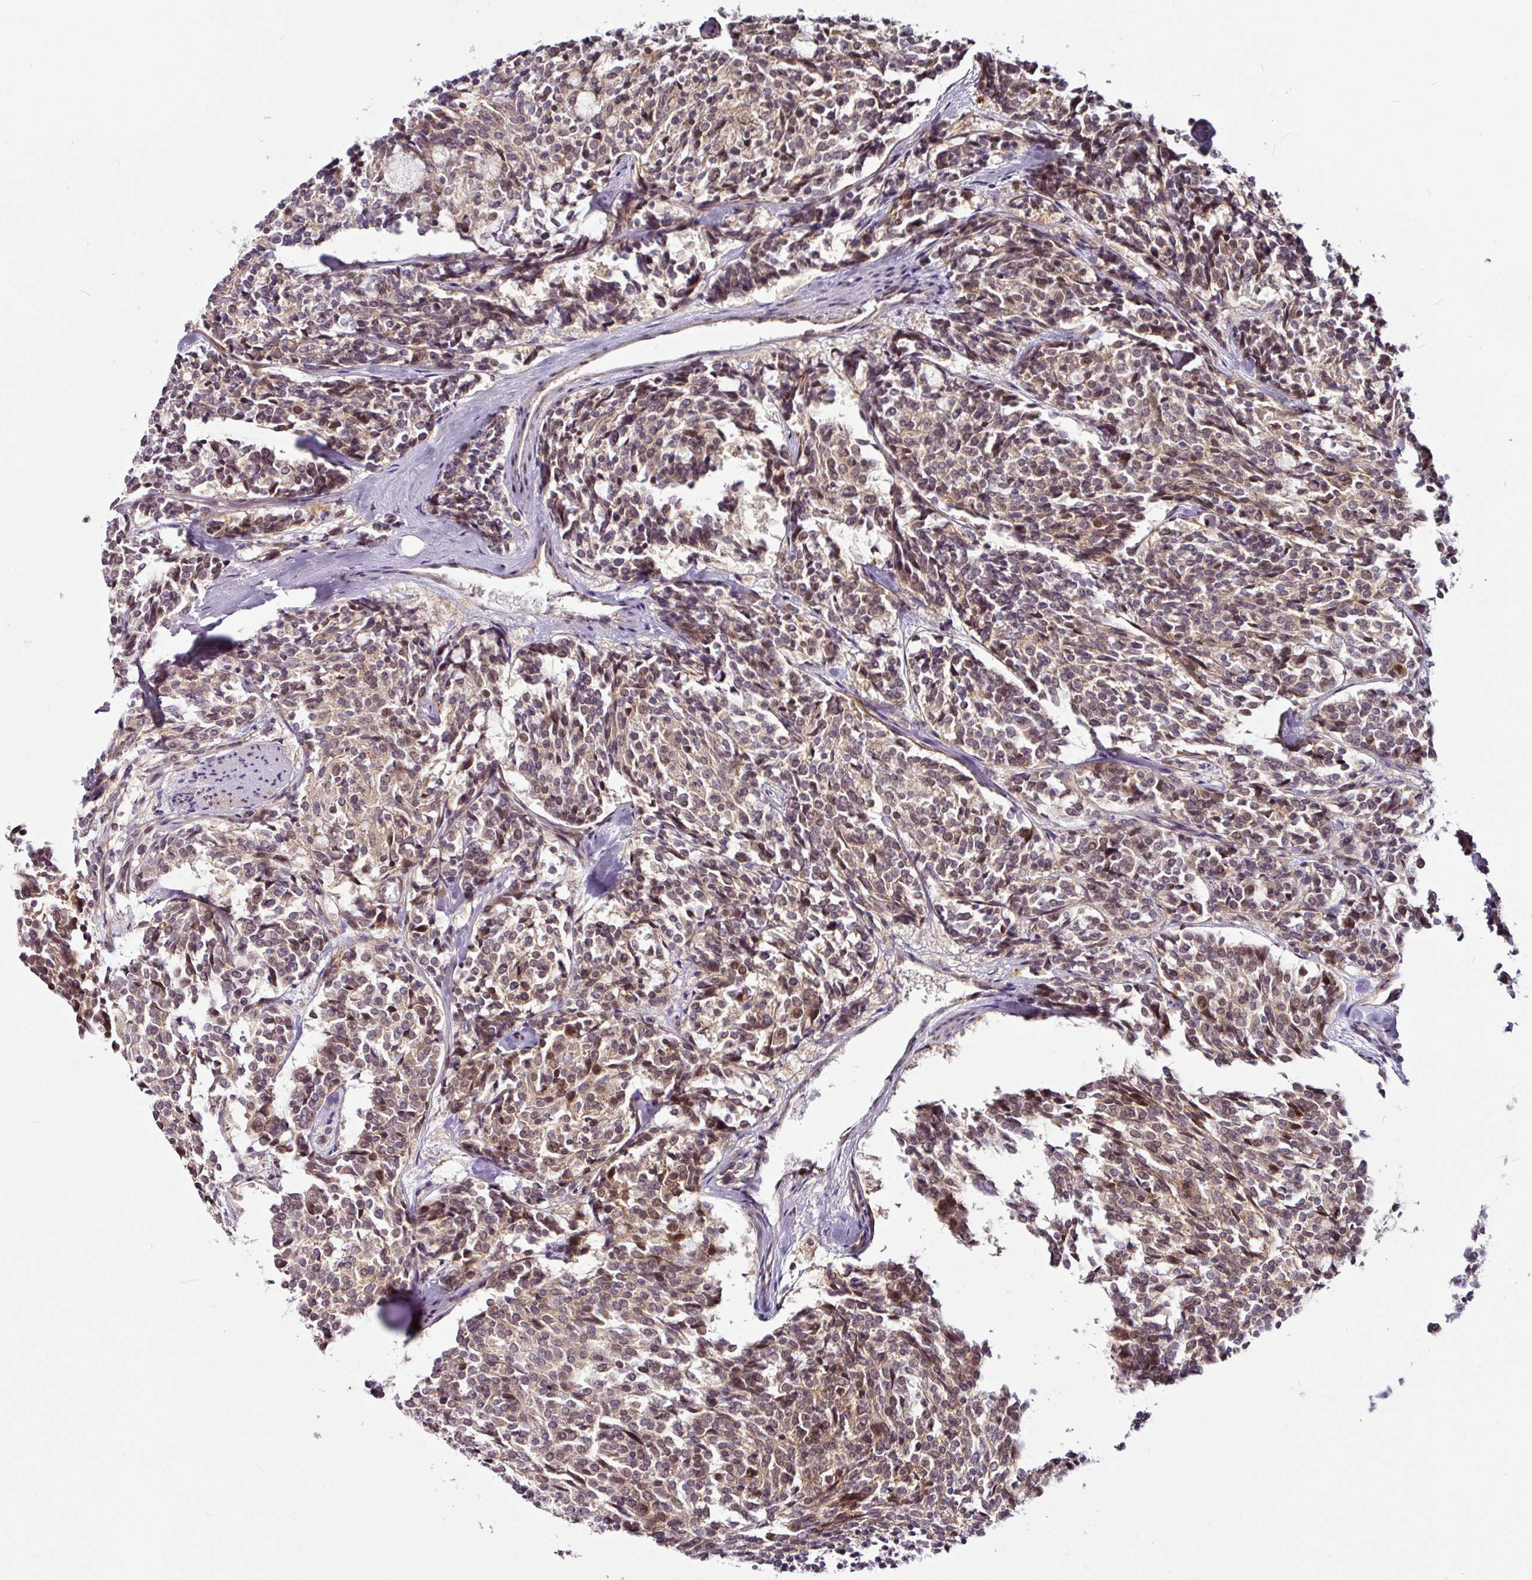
{"staining": {"intensity": "moderate", "quantity": ">75%", "location": "cytoplasmic/membranous,nuclear"}, "tissue": "carcinoid", "cell_type": "Tumor cells", "image_type": "cancer", "snomed": [{"axis": "morphology", "description": "Carcinoid, malignant, NOS"}, {"axis": "topography", "description": "Pancreas"}], "caption": "This histopathology image reveals IHC staining of malignant carcinoid, with medium moderate cytoplasmic/membranous and nuclear staining in approximately >75% of tumor cells.", "gene": "DCAF13", "patient": {"sex": "female", "age": 54}}